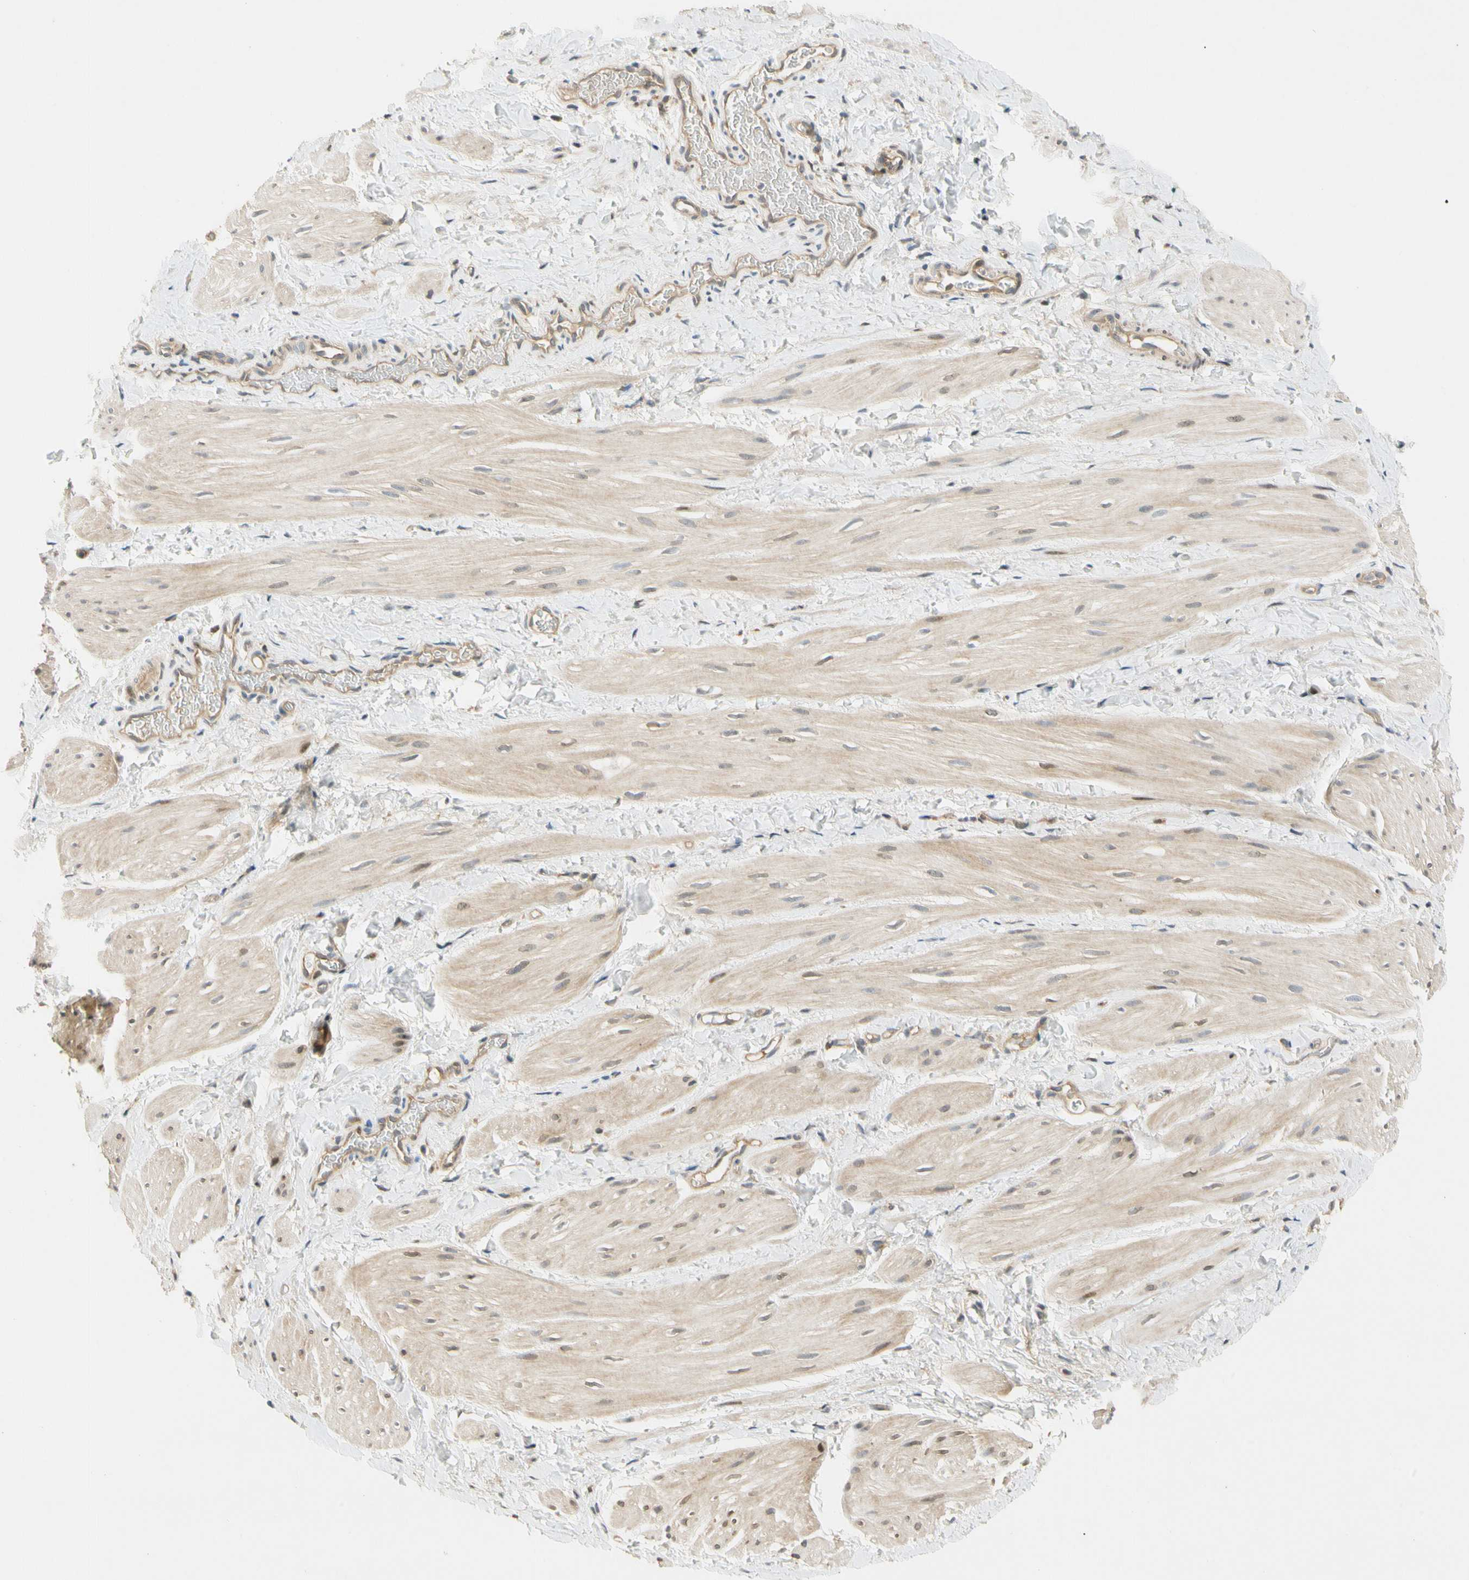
{"staining": {"intensity": "weak", "quantity": "25%-75%", "location": "cytoplasmic/membranous"}, "tissue": "smooth muscle", "cell_type": "Smooth muscle cells", "image_type": "normal", "snomed": [{"axis": "morphology", "description": "Normal tissue, NOS"}, {"axis": "topography", "description": "Smooth muscle"}], "caption": "Immunohistochemical staining of benign human smooth muscle exhibits weak cytoplasmic/membranous protein positivity in approximately 25%-75% of smooth muscle cells. The protein of interest is stained brown, and the nuclei are stained in blue (DAB (3,3'-diaminobenzidine) IHC with brightfield microscopy, high magnification).", "gene": "GATD1", "patient": {"sex": "male", "age": 16}}